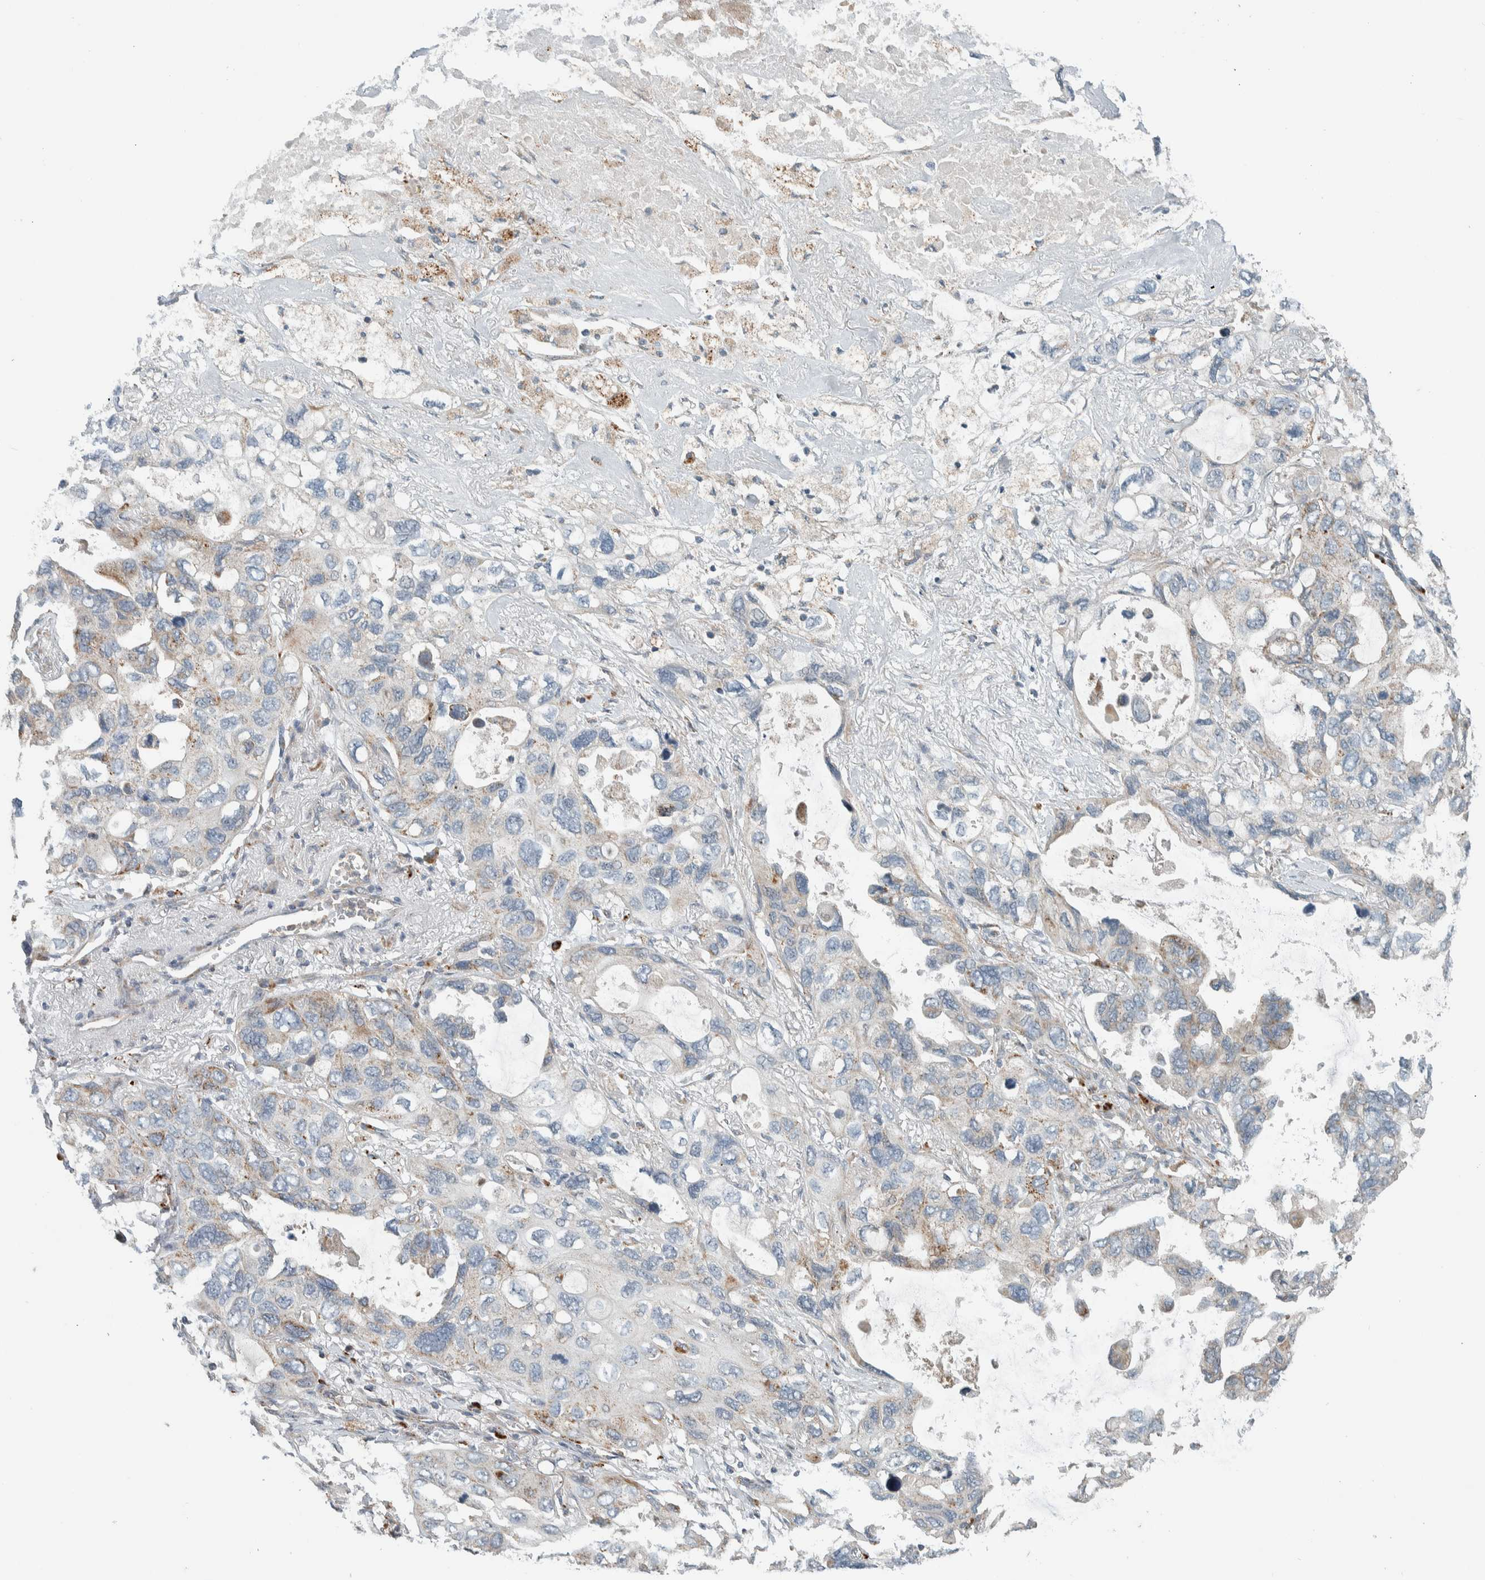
{"staining": {"intensity": "weak", "quantity": "<25%", "location": "cytoplasmic/membranous"}, "tissue": "lung cancer", "cell_type": "Tumor cells", "image_type": "cancer", "snomed": [{"axis": "morphology", "description": "Squamous cell carcinoma, NOS"}, {"axis": "topography", "description": "Lung"}], "caption": "This is a photomicrograph of immunohistochemistry staining of lung squamous cell carcinoma, which shows no staining in tumor cells.", "gene": "SLFN12L", "patient": {"sex": "female", "age": 73}}